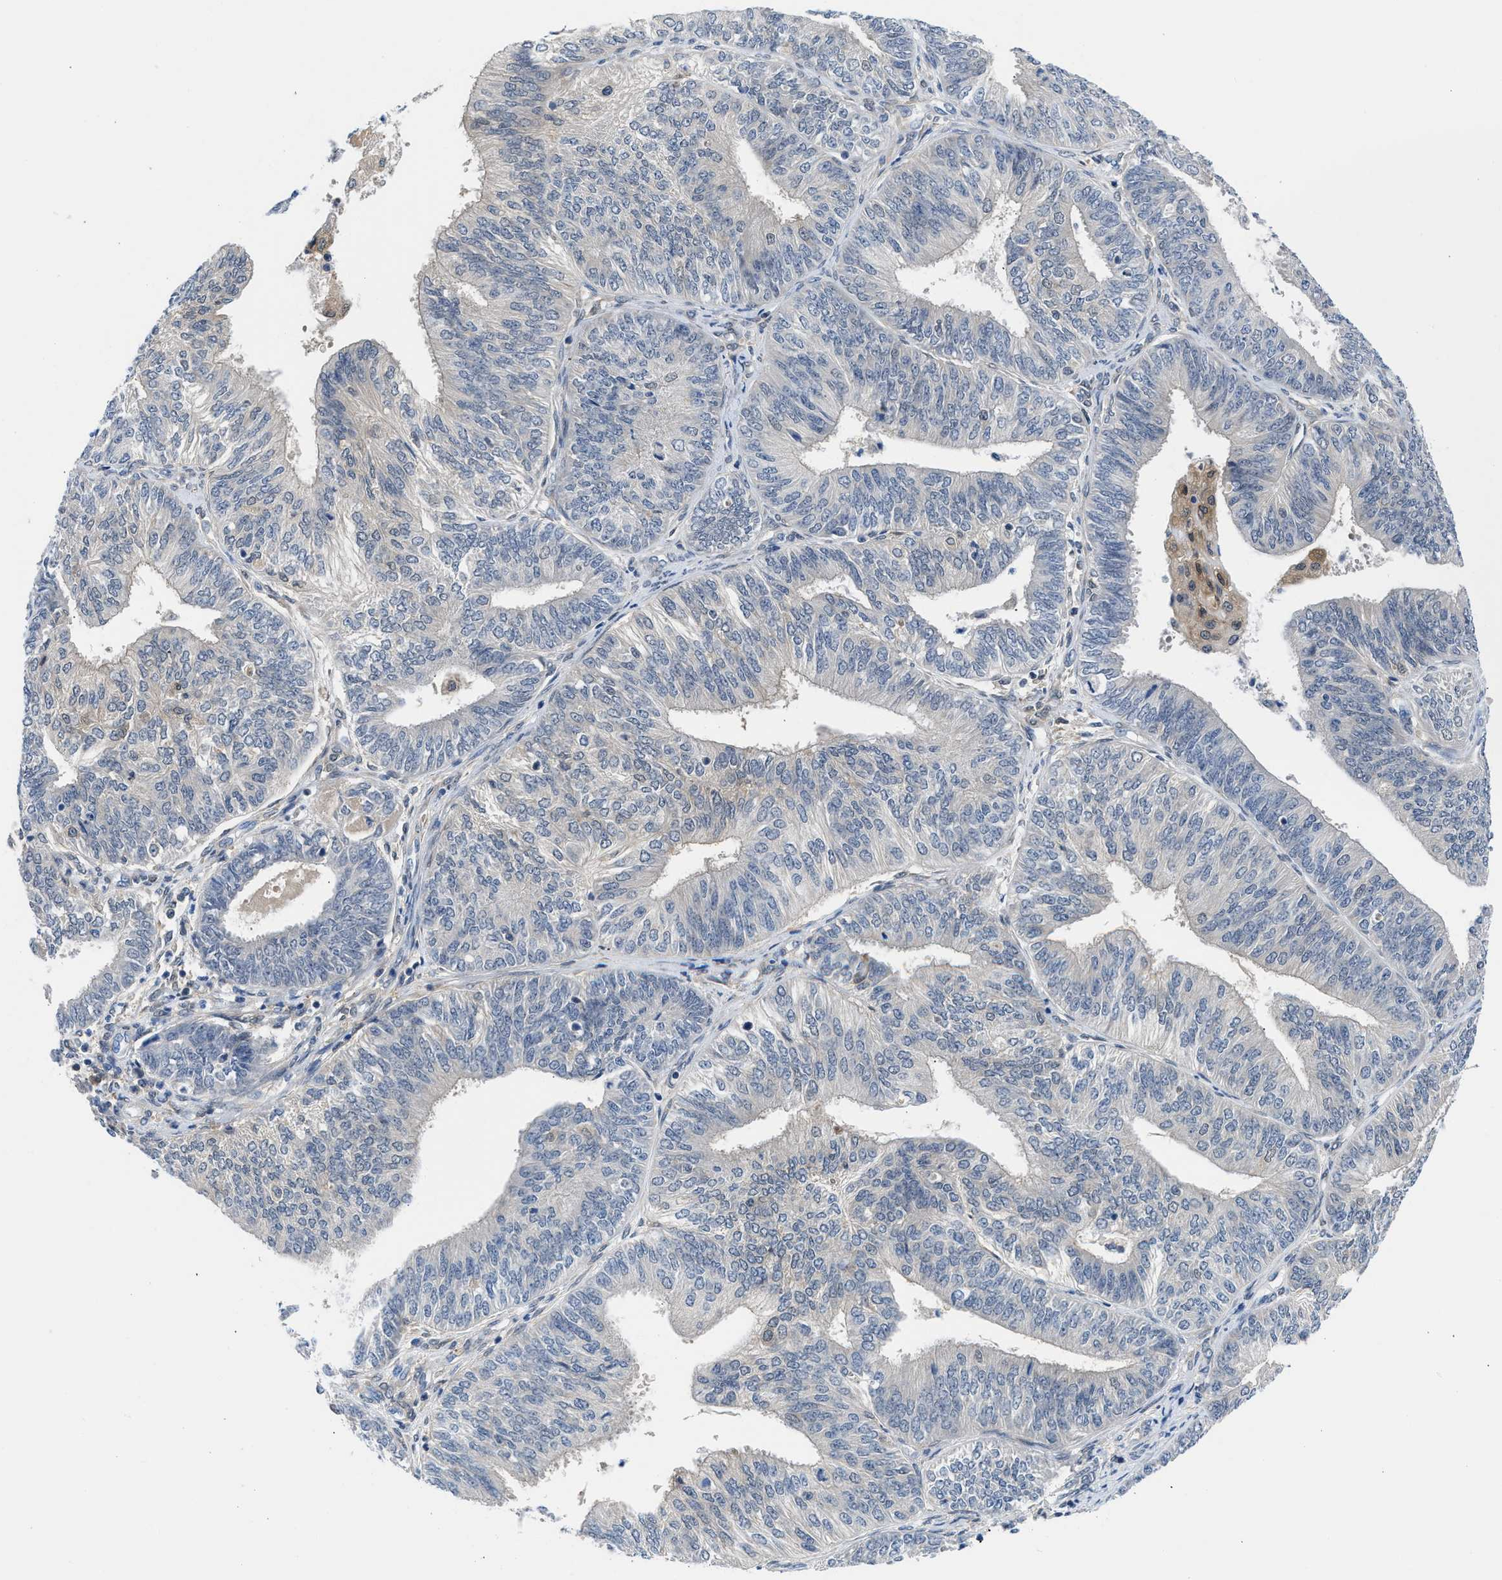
{"staining": {"intensity": "negative", "quantity": "none", "location": "none"}, "tissue": "endometrial cancer", "cell_type": "Tumor cells", "image_type": "cancer", "snomed": [{"axis": "morphology", "description": "Adenocarcinoma, NOS"}, {"axis": "topography", "description": "Endometrium"}], "caption": "Endometrial cancer stained for a protein using immunohistochemistry (IHC) shows no staining tumor cells.", "gene": "CBR1", "patient": {"sex": "female", "age": 58}}